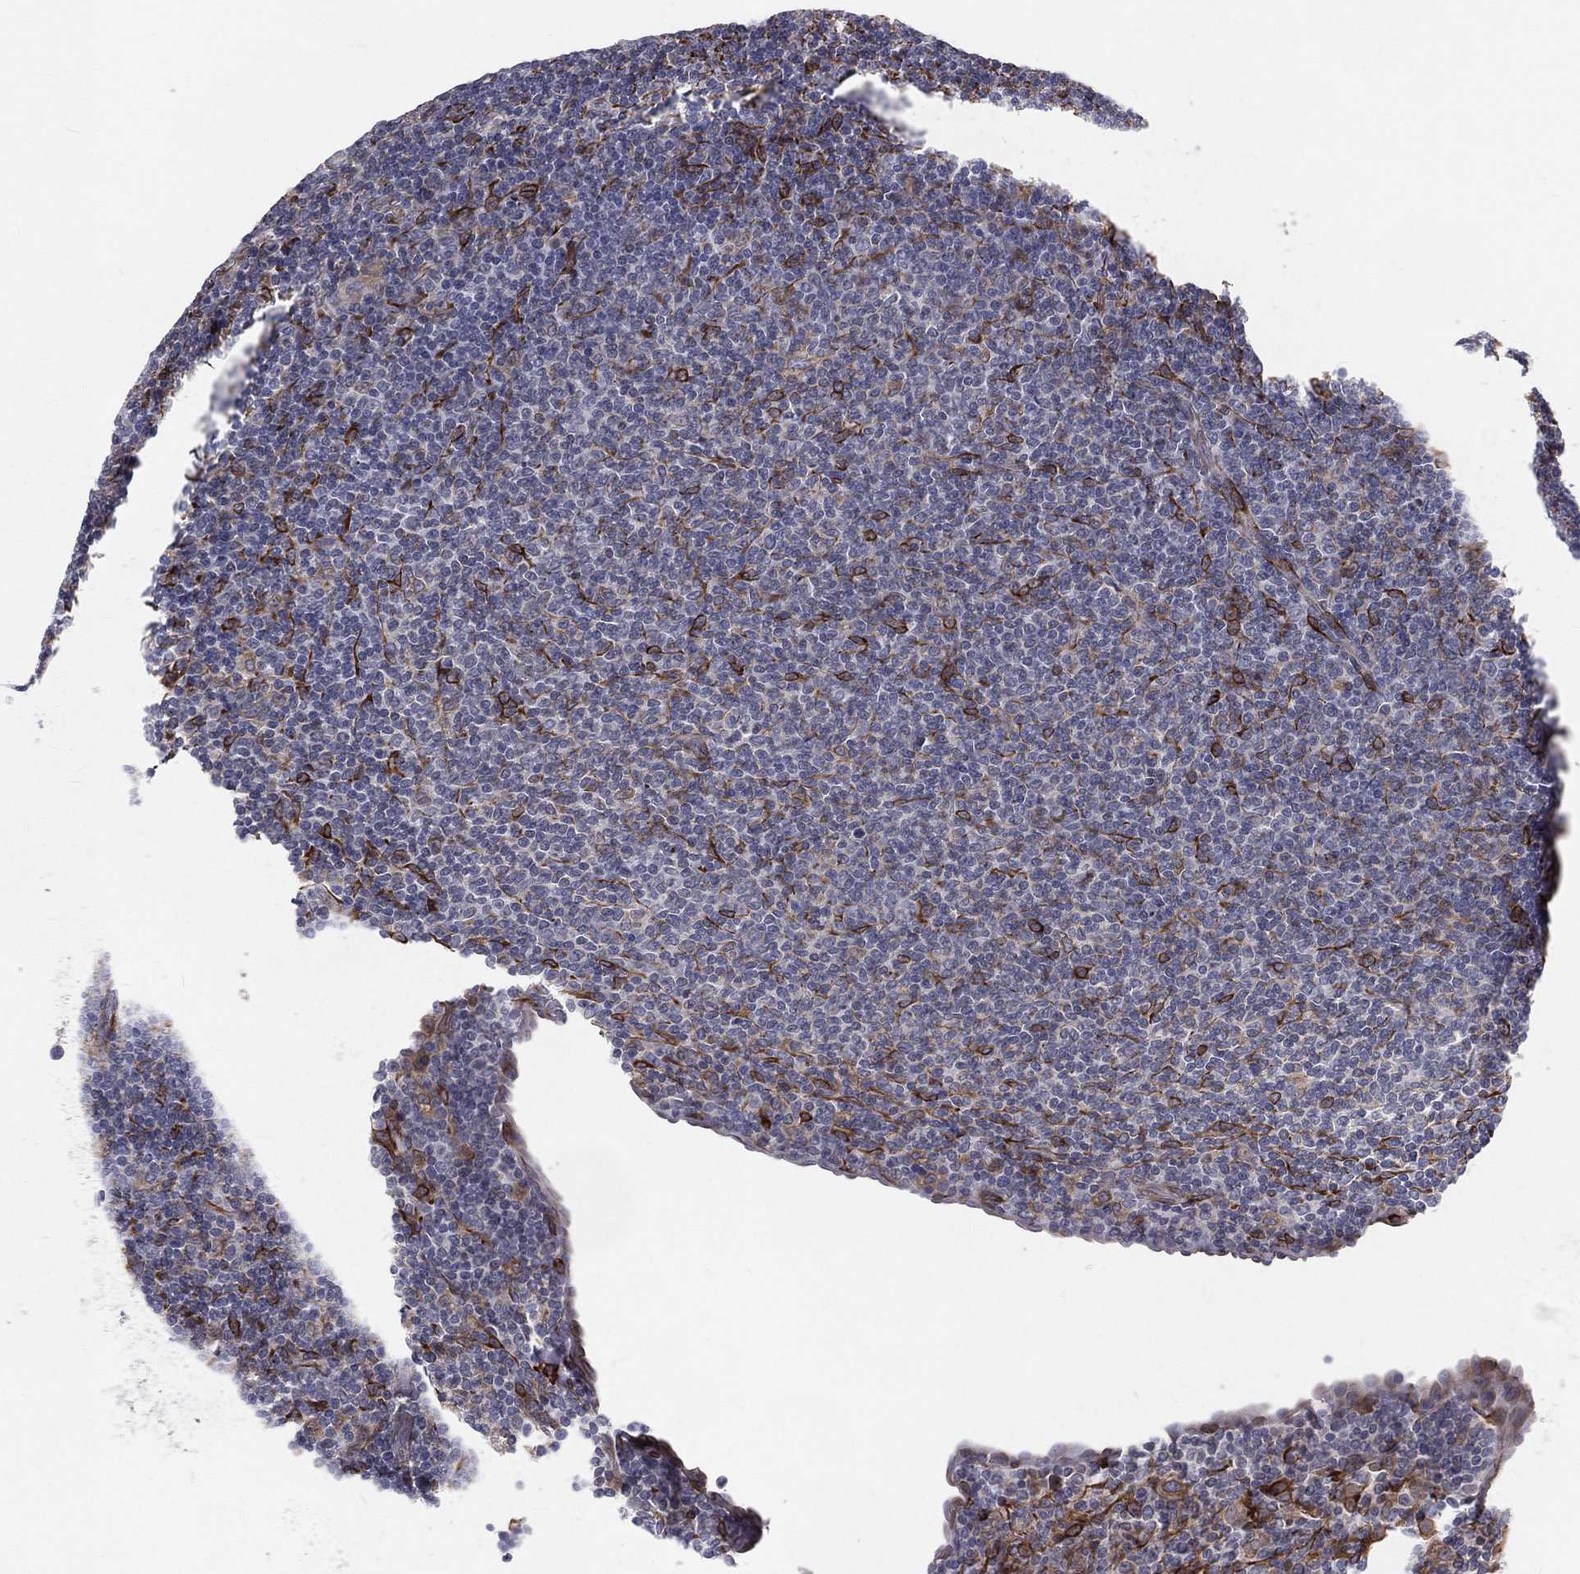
{"staining": {"intensity": "moderate", "quantity": "<25%", "location": "cytoplasmic/membranous"}, "tissue": "lymphoma", "cell_type": "Tumor cells", "image_type": "cancer", "snomed": [{"axis": "morphology", "description": "Malignant lymphoma, non-Hodgkin's type, Low grade"}, {"axis": "topography", "description": "Lymph node"}], "caption": "The image demonstrates immunohistochemical staining of lymphoma. There is moderate cytoplasmic/membranous staining is seen in approximately <25% of tumor cells. (DAB IHC, brown staining for protein, blue staining for nuclei).", "gene": "PGRMC1", "patient": {"sex": "male", "age": 52}}